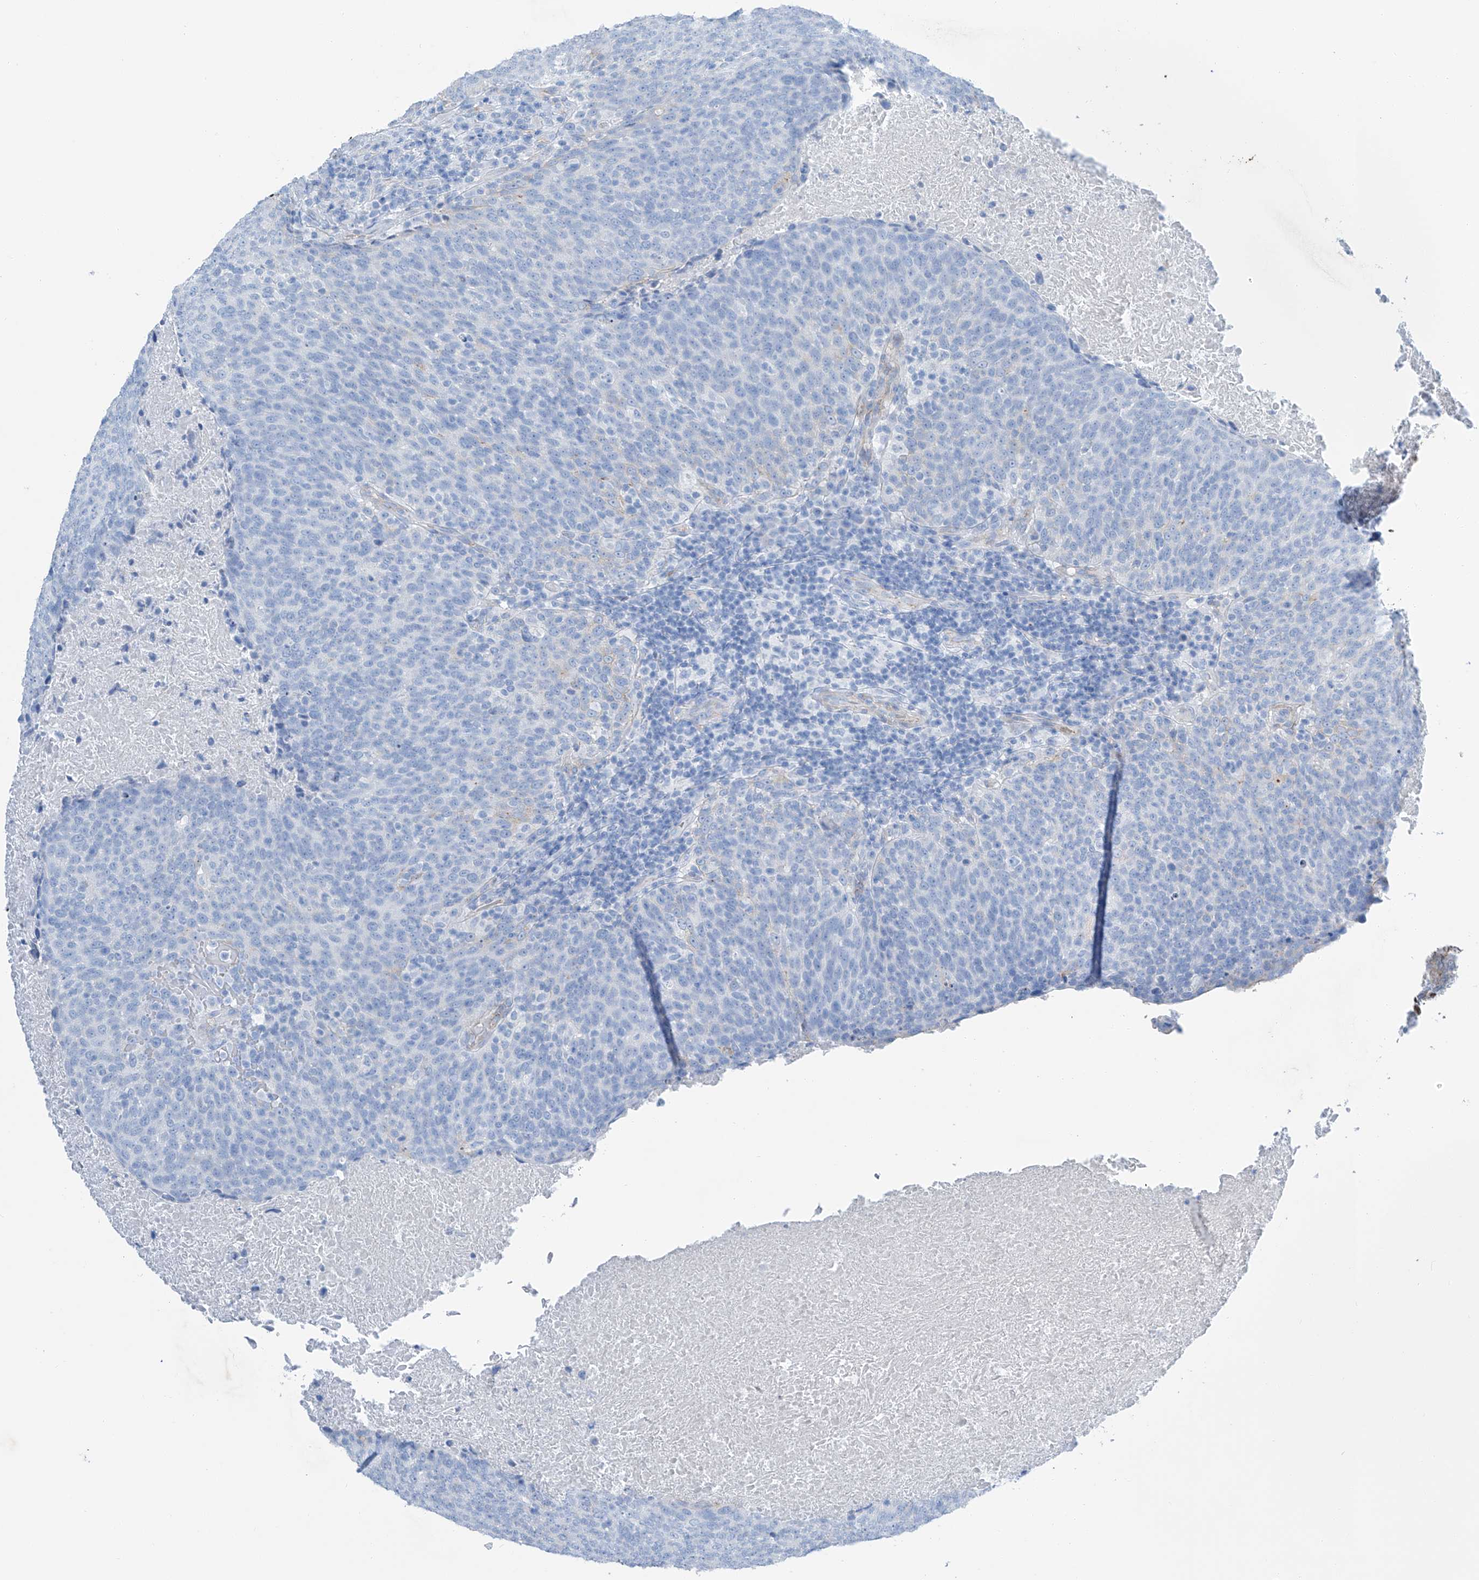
{"staining": {"intensity": "negative", "quantity": "none", "location": "none"}, "tissue": "head and neck cancer", "cell_type": "Tumor cells", "image_type": "cancer", "snomed": [{"axis": "morphology", "description": "Squamous cell carcinoma, NOS"}, {"axis": "morphology", "description": "Squamous cell carcinoma, metastatic, NOS"}, {"axis": "topography", "description": "Lymph node"}, {"axis": "topography", "description": "Head-Neck"}], "caption": "Protein analysis of head and neck metastatic squamous cell carcinoma displays no significant positivity in tumor cells.", "gene": "MAGI1", "patient": {"sex": "male", "age": 62}}